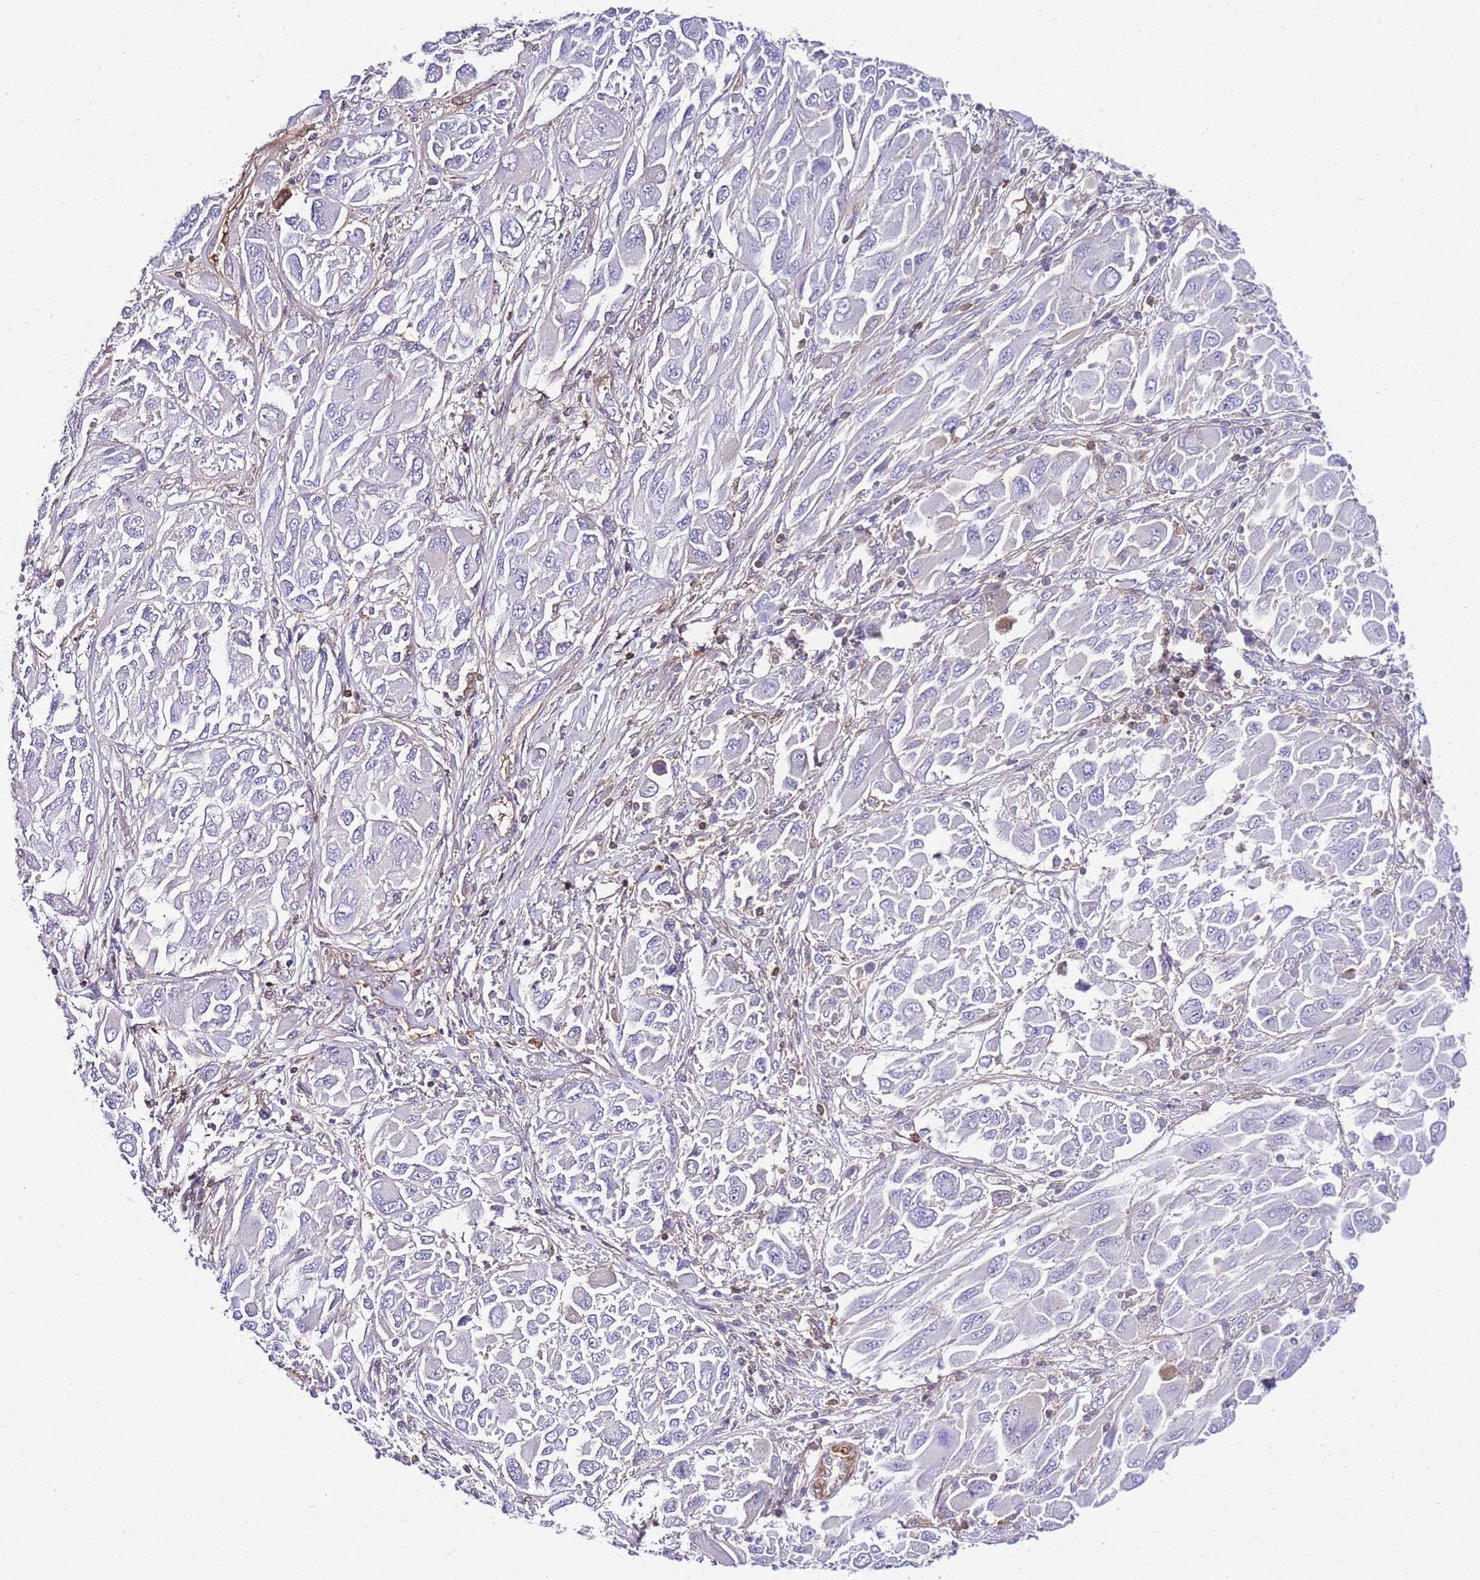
{"staining": {"intensity": "negative", "quantity": "none", "location": "none"}, "tissue": "melanoma", "cell_type": "Tumor cells", "image_type": "cancer", "snomed": [{"axis": "morphology", "description": "Malignant melanoma, NOS"}, {"axis": "topography", "description": "Skin"}], "caption": "A histopathology image of human melanoma is negative for staining in tumor cells.", "gene": "FBN3", "patient": {"sex": "female", "age": 91}}